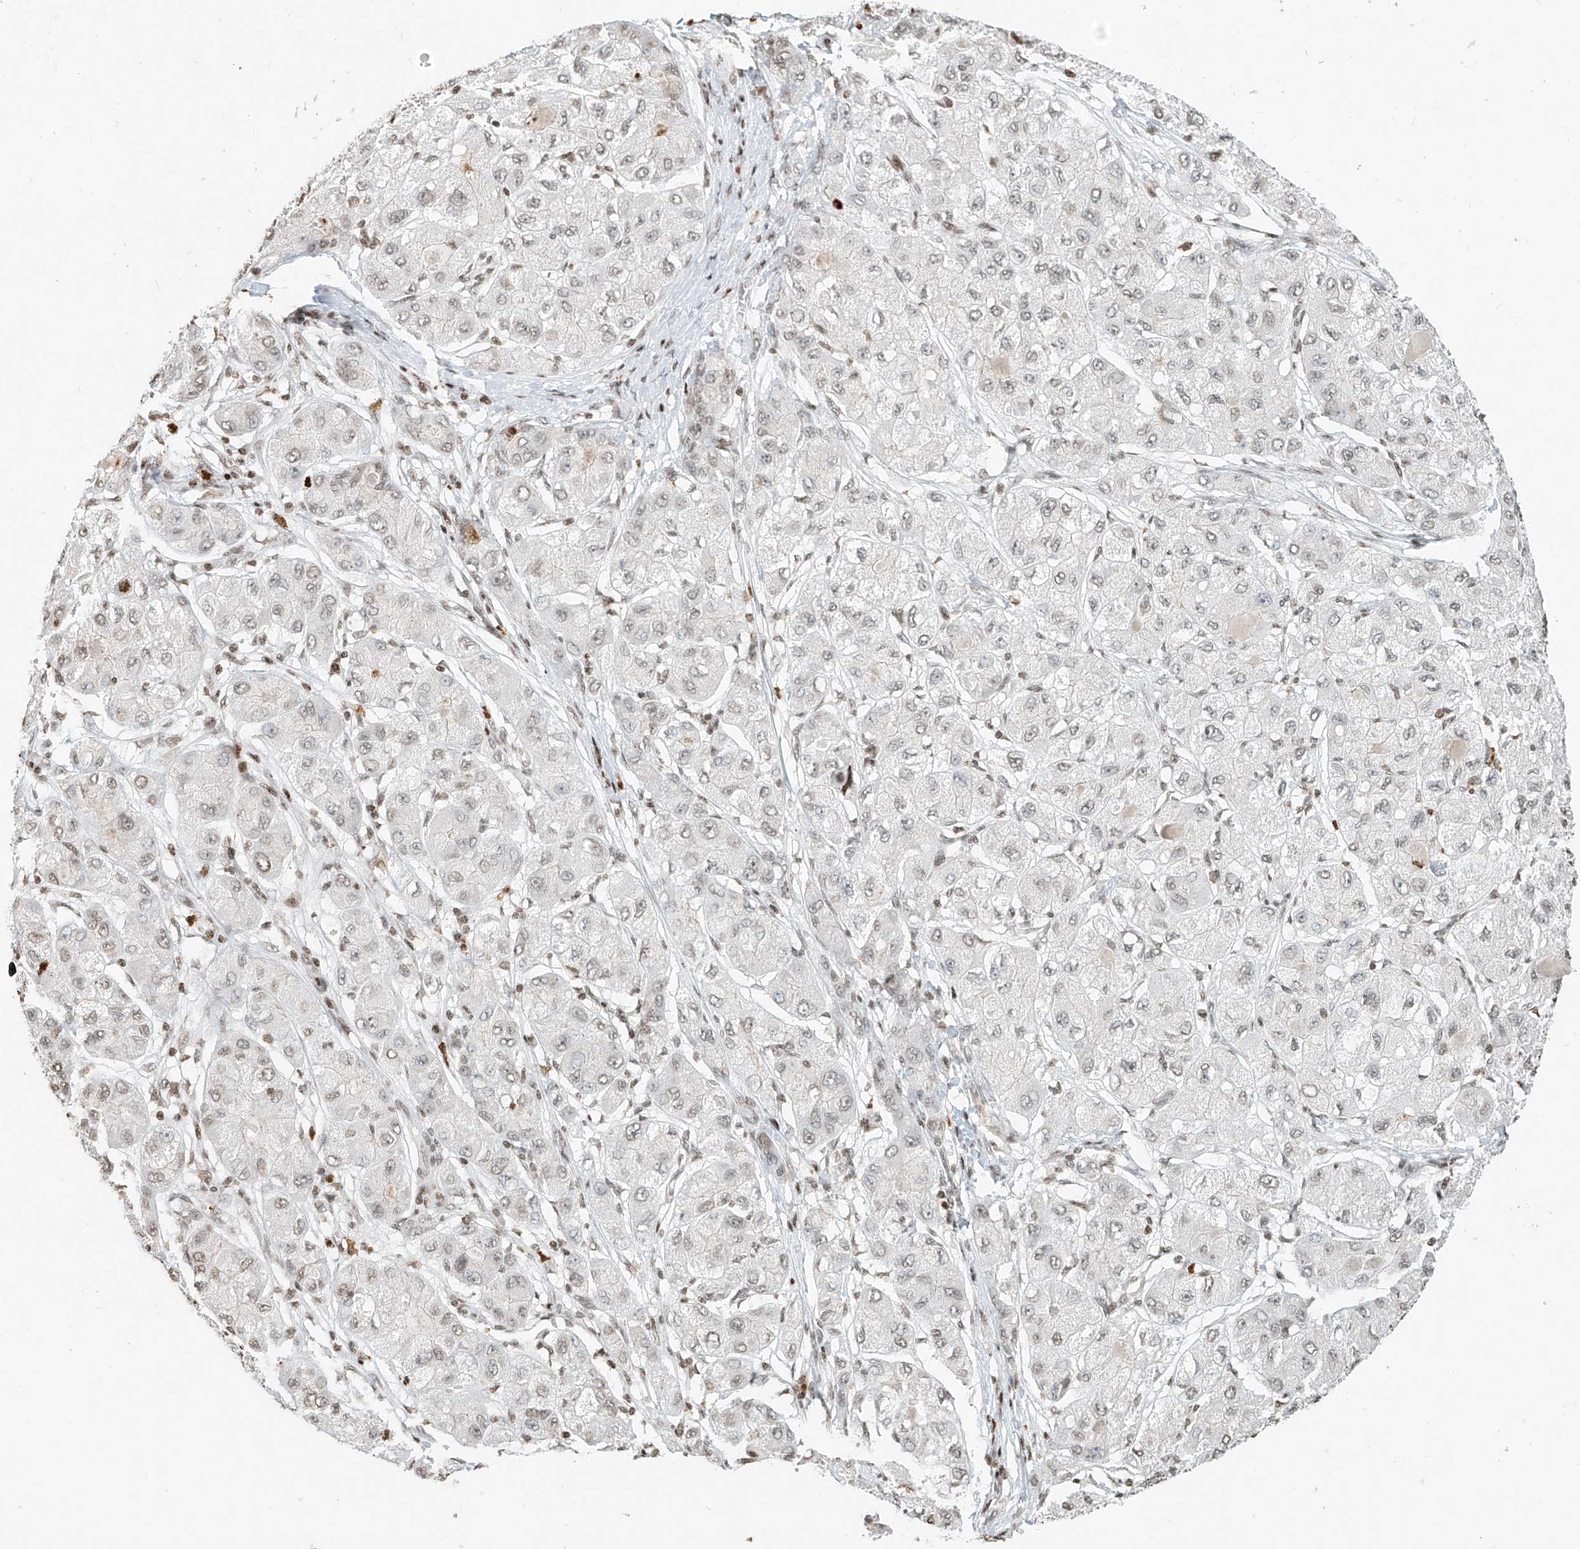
{"staining": {"intensity": "weak", "quantity": "<25%", "location": "nuclear"}, "tissue": "liver cancer", "cell_type": "Tumor cells", "image_type": "cancer", "snomed": [{"axis": "morphology", "description": "Carcinoma, Hepatocellular, NOS"}, {"axis": "topography", "description": "Liver"}], "caption": "Immunohistochemical staining of liver cancer demonstrates no significant positivity in tumor cells.", "gene": "C17orf58", "patient": {"sex": "male", "age": 80}}